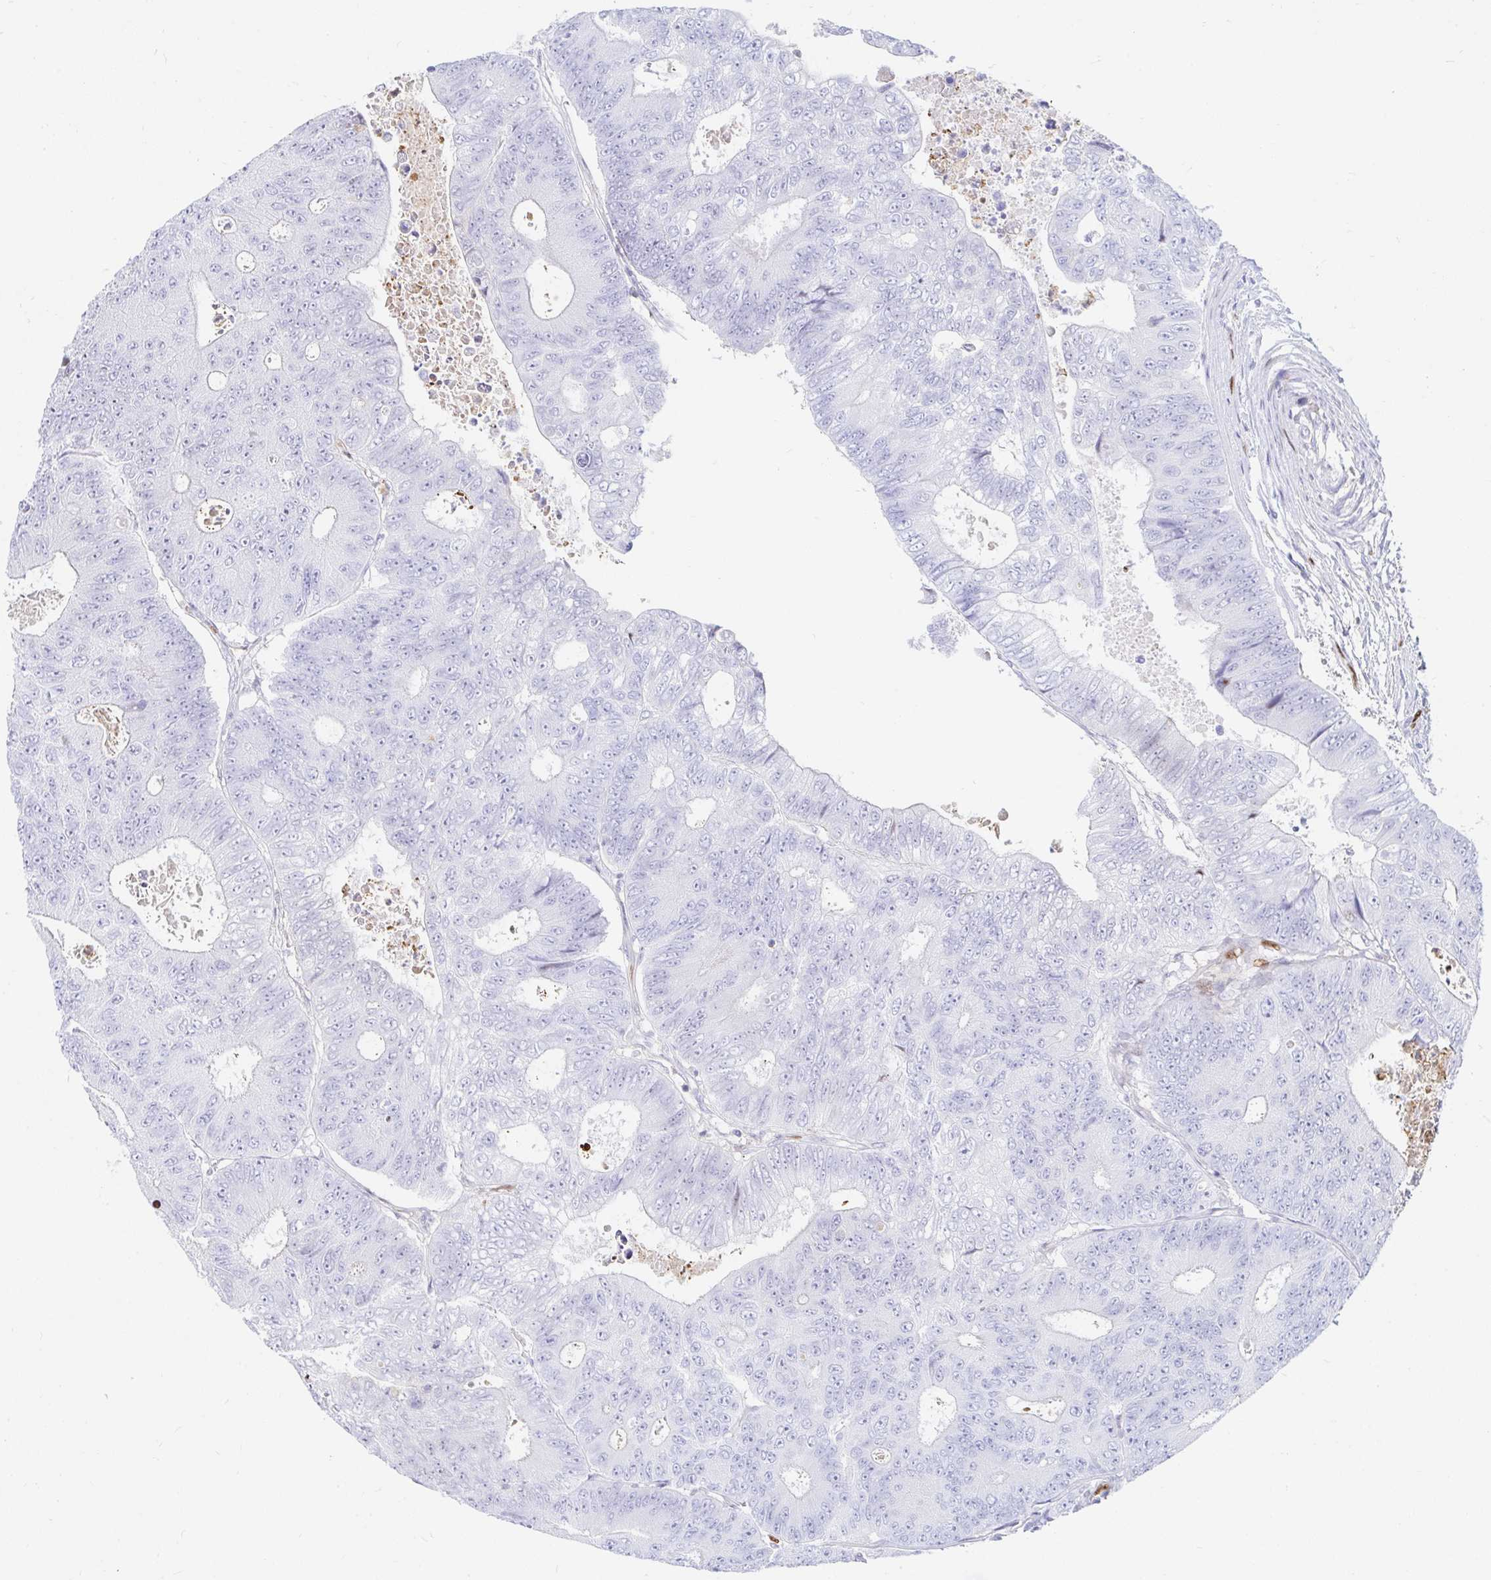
{"staining": {"intensity": "negative", "quantity": "none", "location": "none"}, "tissue": "colorectal cancer", "cell_type": "Tumor cells", "image_type": "cancer", "snomed": [{"axis": "morphology", "description": "Adenocarcinoma, NOS"}, {"axis": "topography", "description": "Colon"}], "caption": "A micrograph of colorectal cancer stained for a protein demonstrates no brown staining in tumor cells.", "gene": "HINFP", "patient": {"sex": "female", "age": 48}}